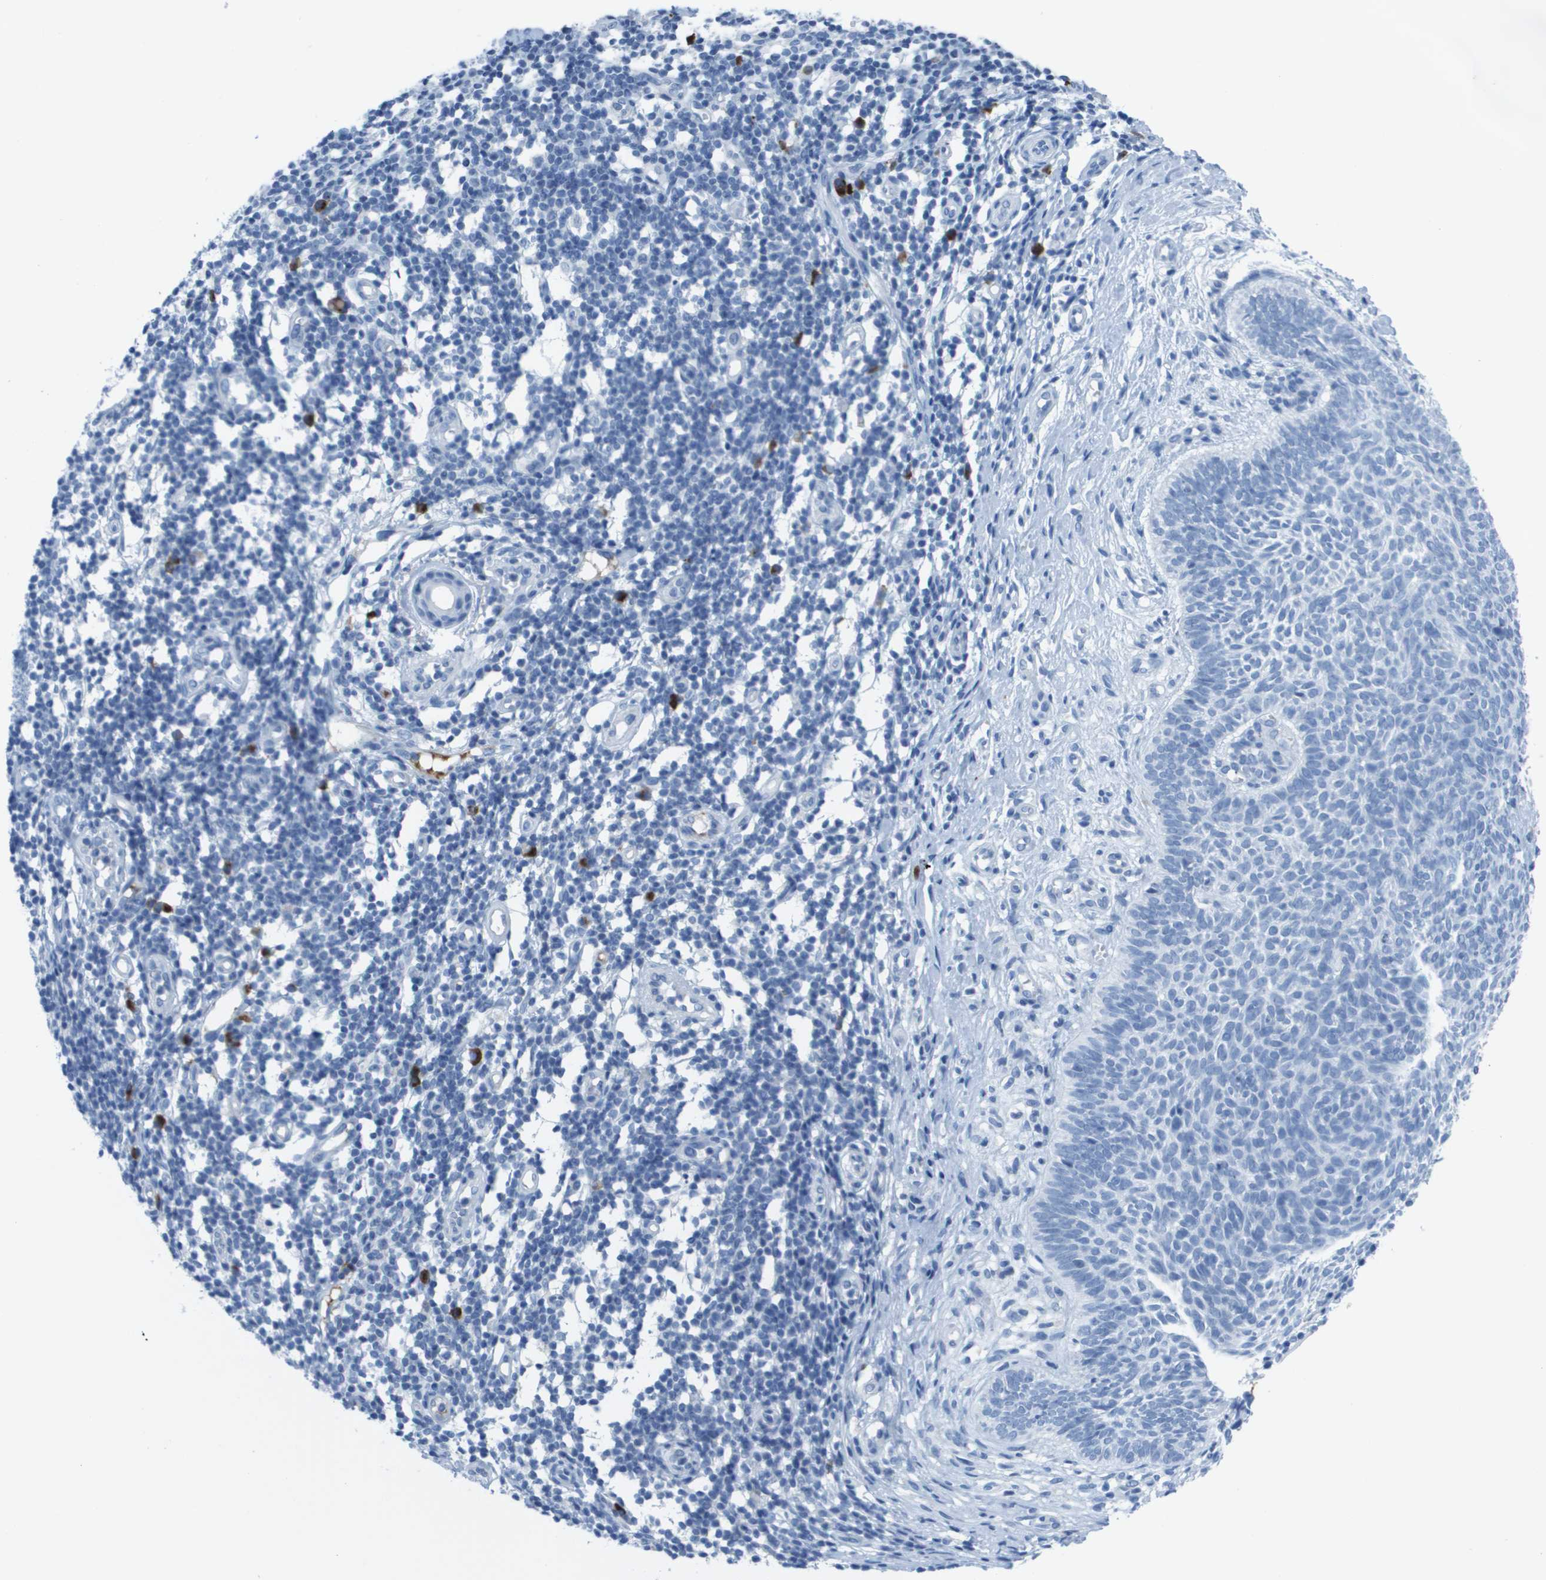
{"staining": {"intensity": "negative", "quantity": "none", "location": "none"}, "tissue": "skin cancer", "cell_type": "Tumor cells", "image_type": "cancer", "snomed": [{"axis": "morphology", "description": "Basal cell carcinoma"}, {"axis": "topography", "description": "Skin"}], "caption": "An IHC histopathology image of basal cell carcinoma (skin) is shown. There is no staining in tumor cells of basal cell carcinoma (skin).", "gene": "GPR18", "patient": {"sex": "male", "age": 60}}